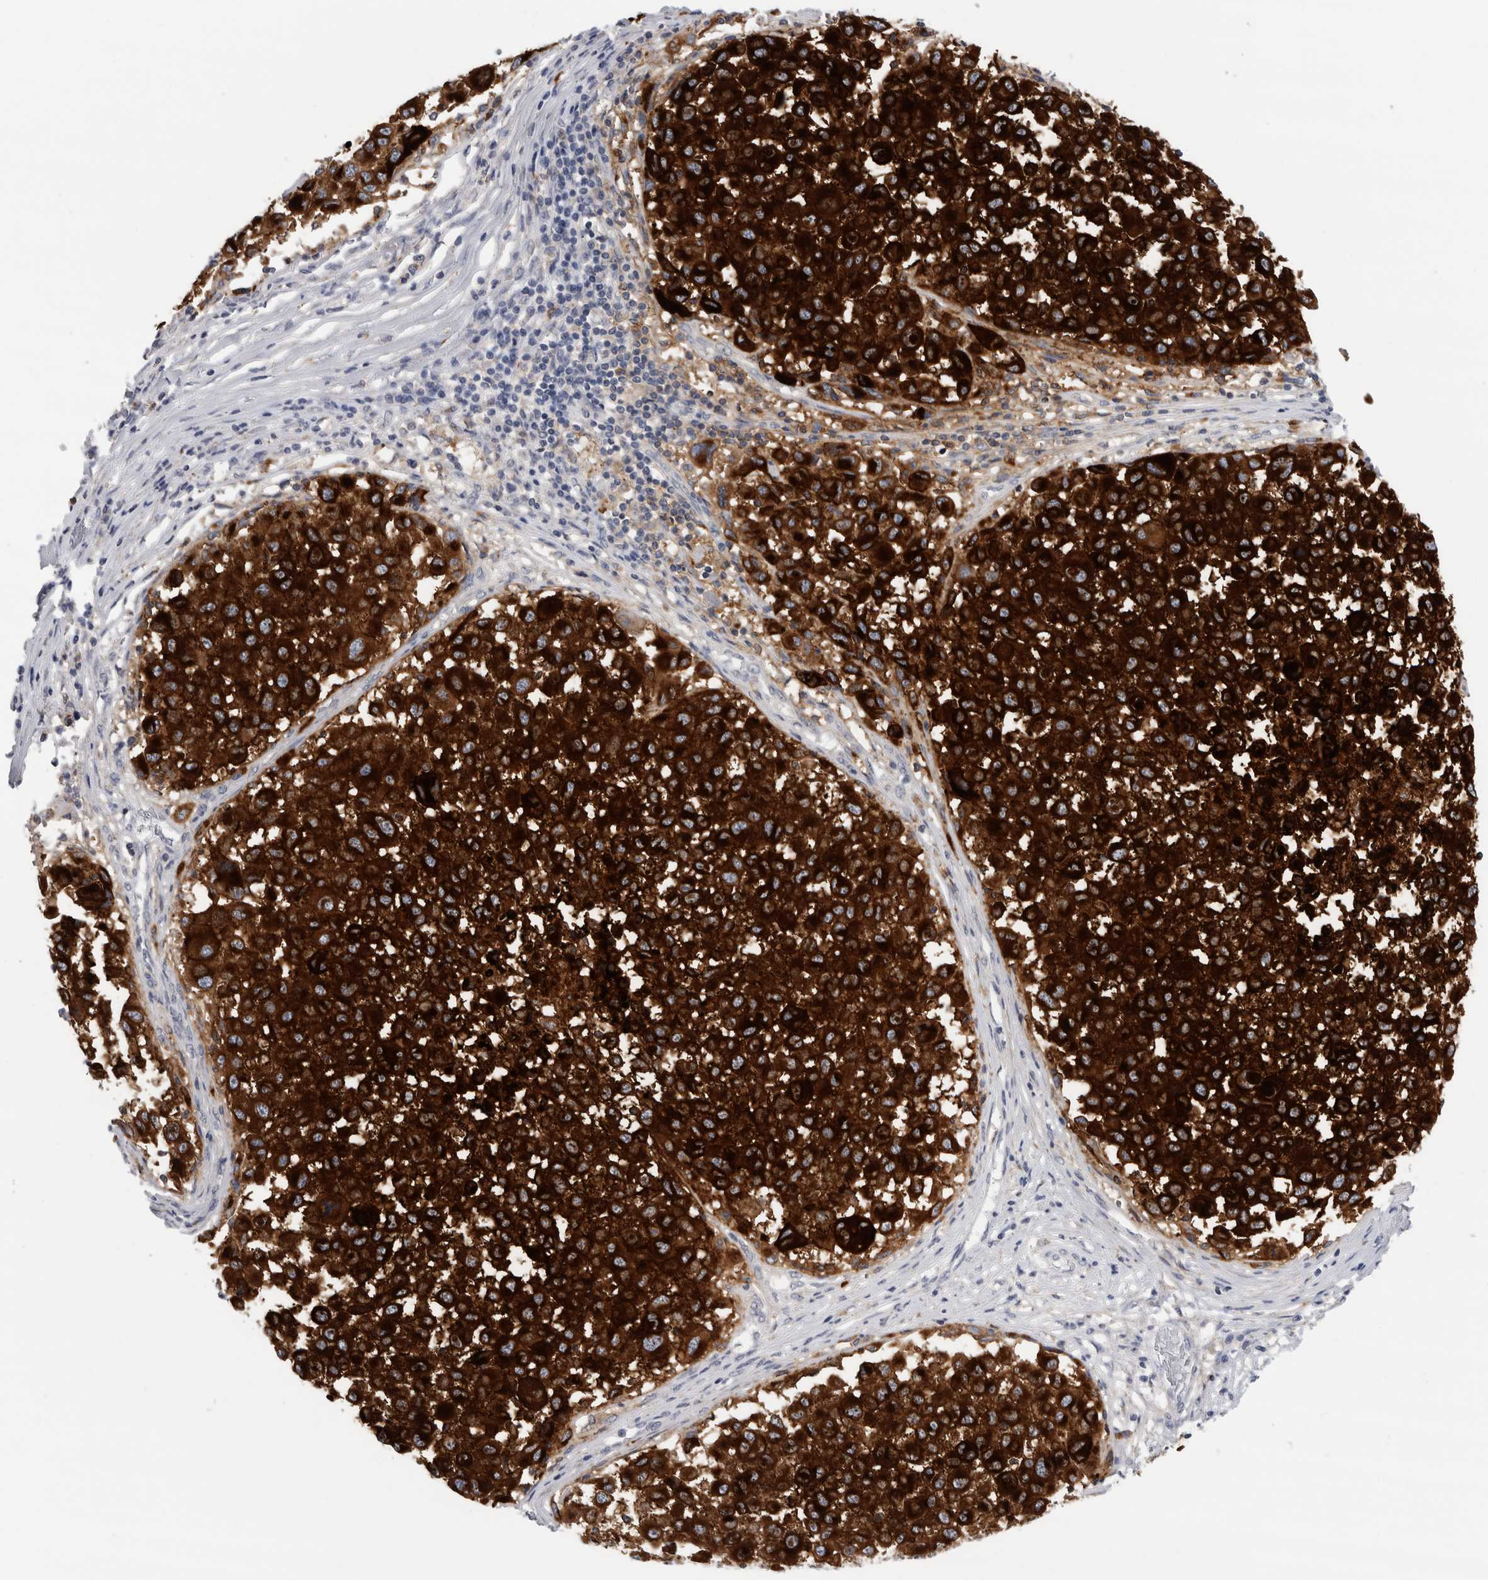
{"staining": {"intensity": "strong", "quantity": ">75%", "location": "cytoplasmic/membranous"}, "tissue": "melanoma", "cell_type": "Tumor cells", "image_type": "cancer", "snomed": [{"axis": "morphology", "description": "Malignant melanoma, Metastatic site"}, {"axis": "topography", "description": "Lymph node"}], "caption": "Human malignant melanoma (metastatic site) stained with a brown dye demonstrates strong cytoplasmic/membranous positive positivity in approximately >75% of tumor cells.", "gene": "CD63", "patient": {"sex": "male", "age": 61}}